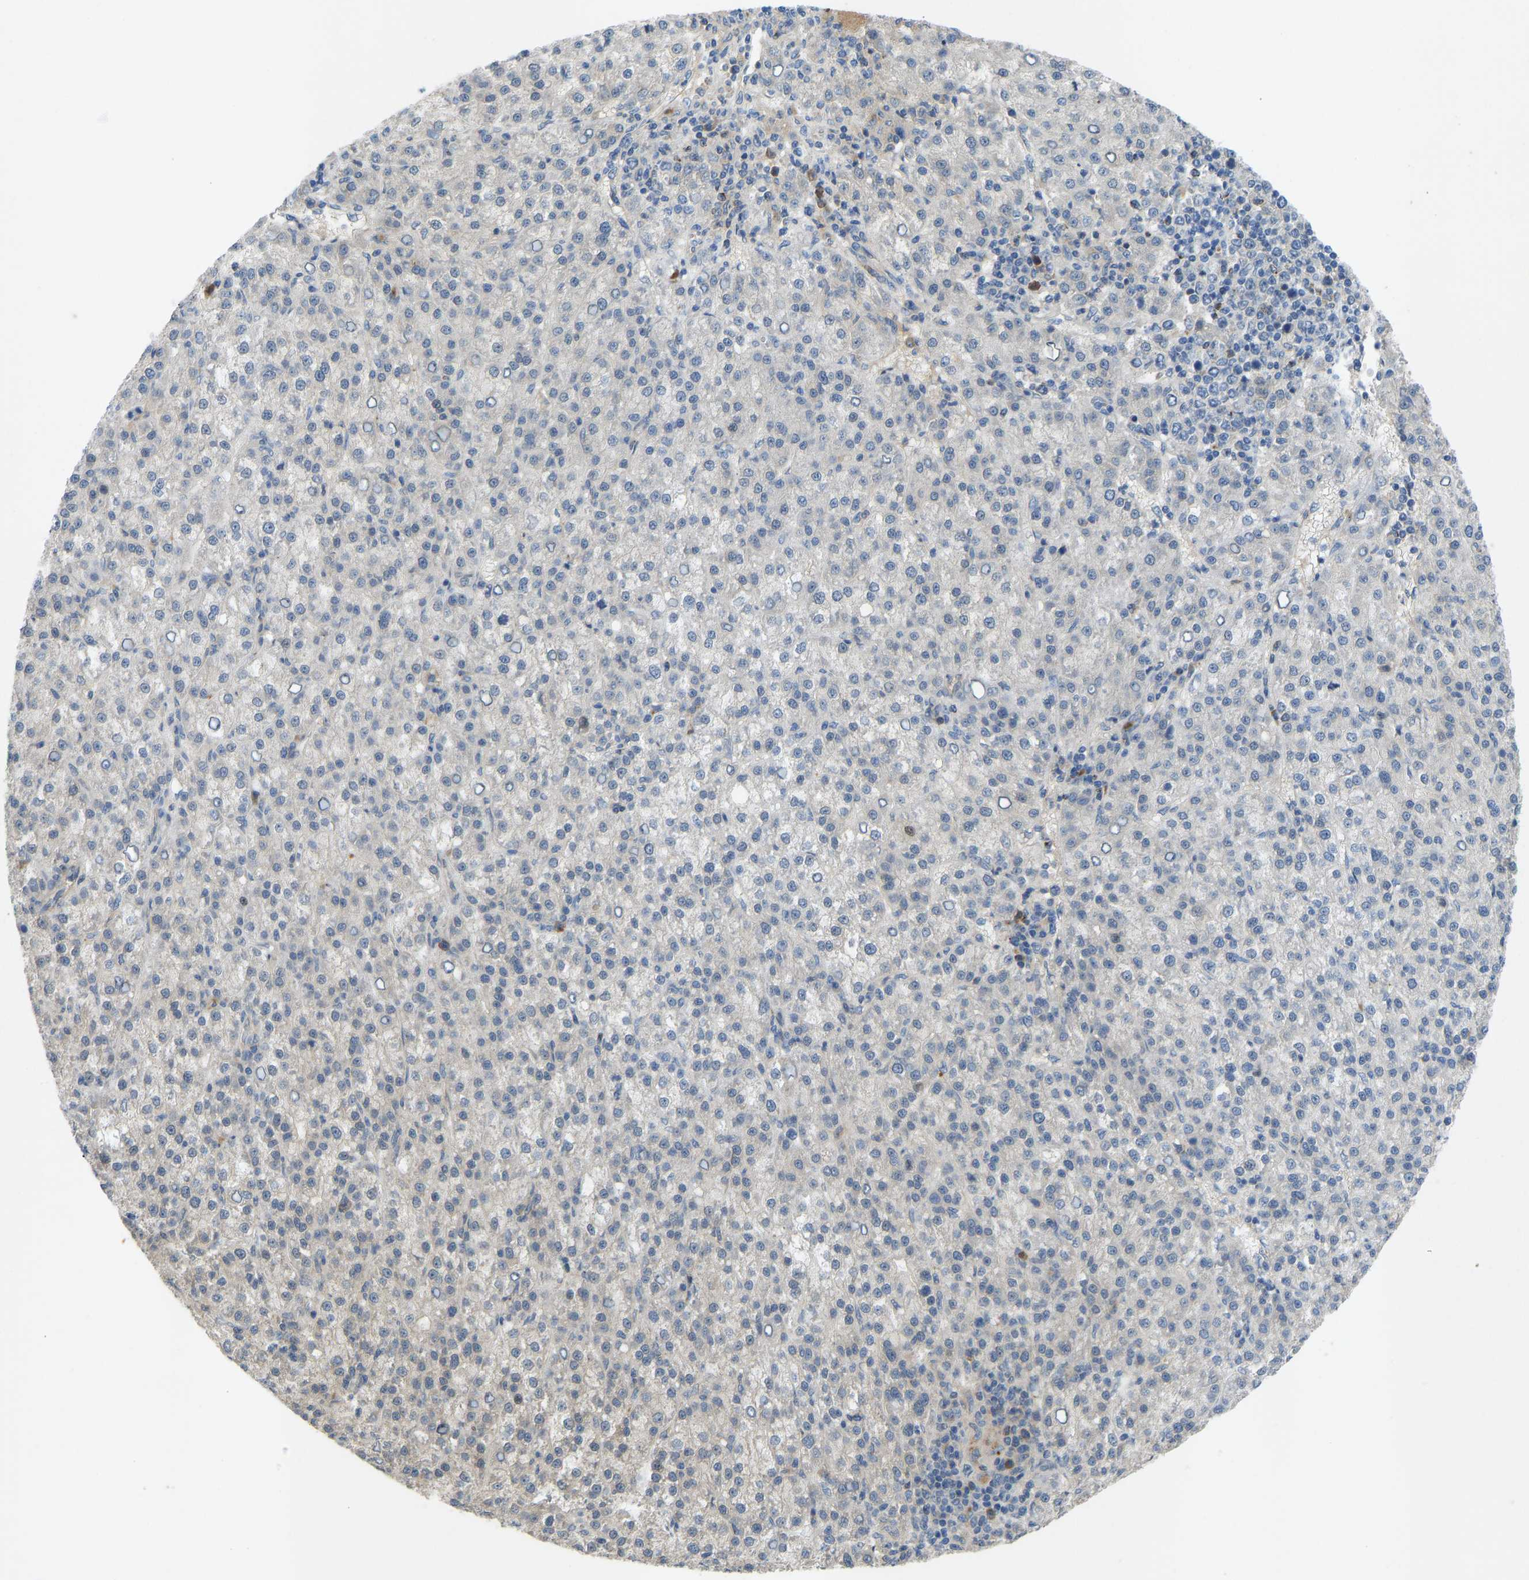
{"staining": {"intensity": "negative", "quantity": "none", "location": "none"}, "tissue": "liver cancer", "cell_type": "Tumor cells", "image_type": "cancer", "snomed": [{"axis": "morphology", "description": "Carcinoma, Hepatocellular, NOS"}, {"axis": "topography", "description": "Liver"}], "caption": "The IHC photomicrograph has no significant staining in tumor cells of hepatocellular carcinoma (liver) tissue. The staining is performed using DAB brown chromogen with nuclei counter-stained in using hematoxylin.", "gene": "ZNF251", "patient": {"sex": "female", "age": 58}}